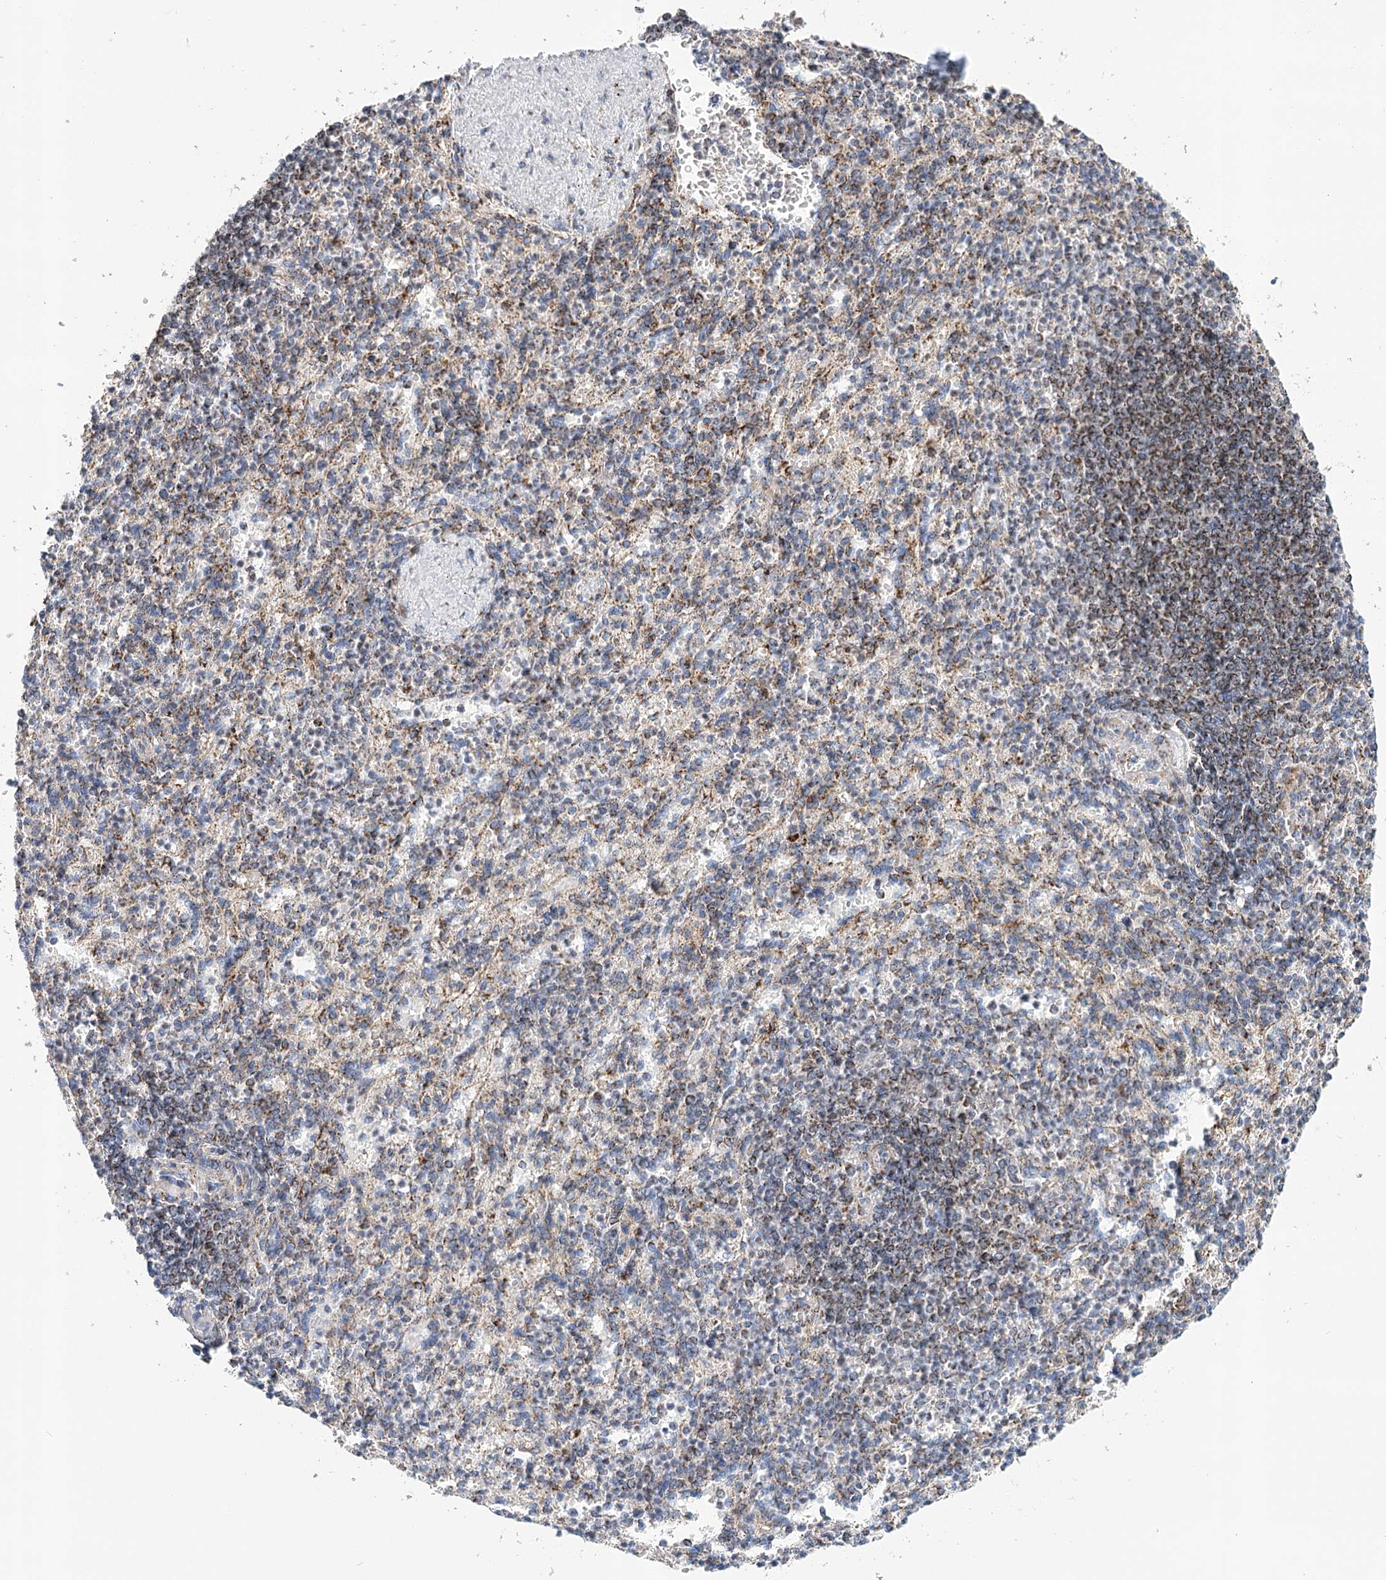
{"staining": {"intensity": "strong", "quantity": "<25%", "location": "cytoplasmic/membranous"}, "tissue": "spleen", "cell_type": "Cells in red pulp", "image_type": "normal", "snomed": [{"axis": "morphology", "description": "Normal tissue, NOS"}, {"axis": "topography", "description": "Spleen"}], "caption": "High-magnification brightfield microscopy of benign spleen stained with DAB (brown) and counterstained with hematoxylin (blue). cells in red pulp exhibit strong cytoplasmic/membranous expression is present in approximately<25% of cells.", "gene": "LSS", "patient": {"sex": "female", "age": 74}}